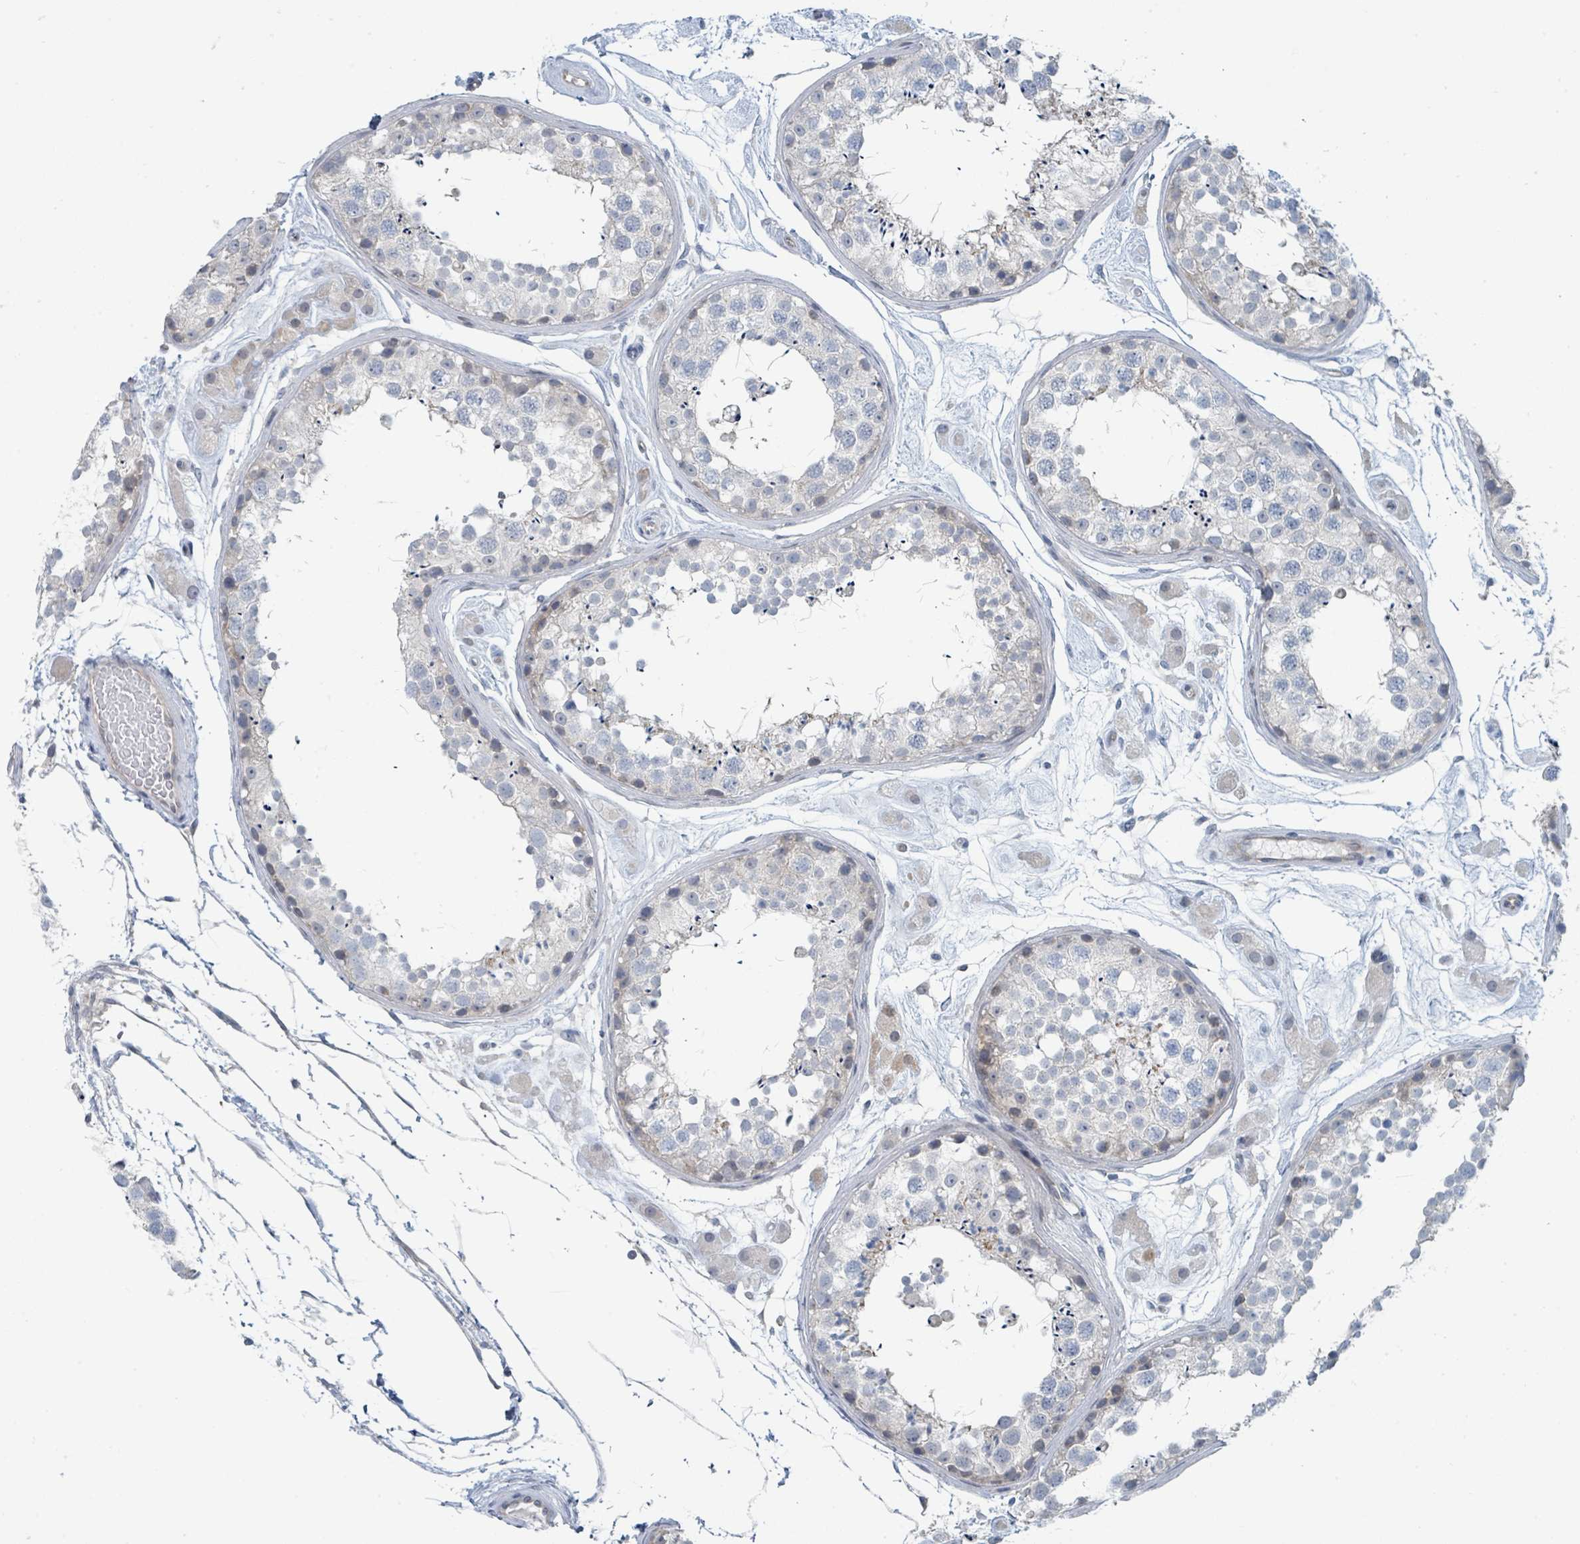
{"staining": {"intensity": "moderate", "quantity": "<25%", "location": "cytoplasmic/membranous"}, "tissue": "testis", "cell_type": "Cells in seminiferous ducts", "image_type": "normal", "snomed": [{"axis": "morphology", "description": "Normal tissue, NOS"}, {"axis": "topography", "description": "Testis"}], "caption": "High-magnification brightfield microscopy of benign testis stained with DAB (3,3'-diaminobenzidine) (brown) and counterstained with hematoxylin (blue). cells in seminiferous ducts exhibit moderate cytoplasmic/membranous positivity is present in approximately<25% of cells.", "gene": "ANKRD55", "patient": {"sex": "male", "age": 25}}